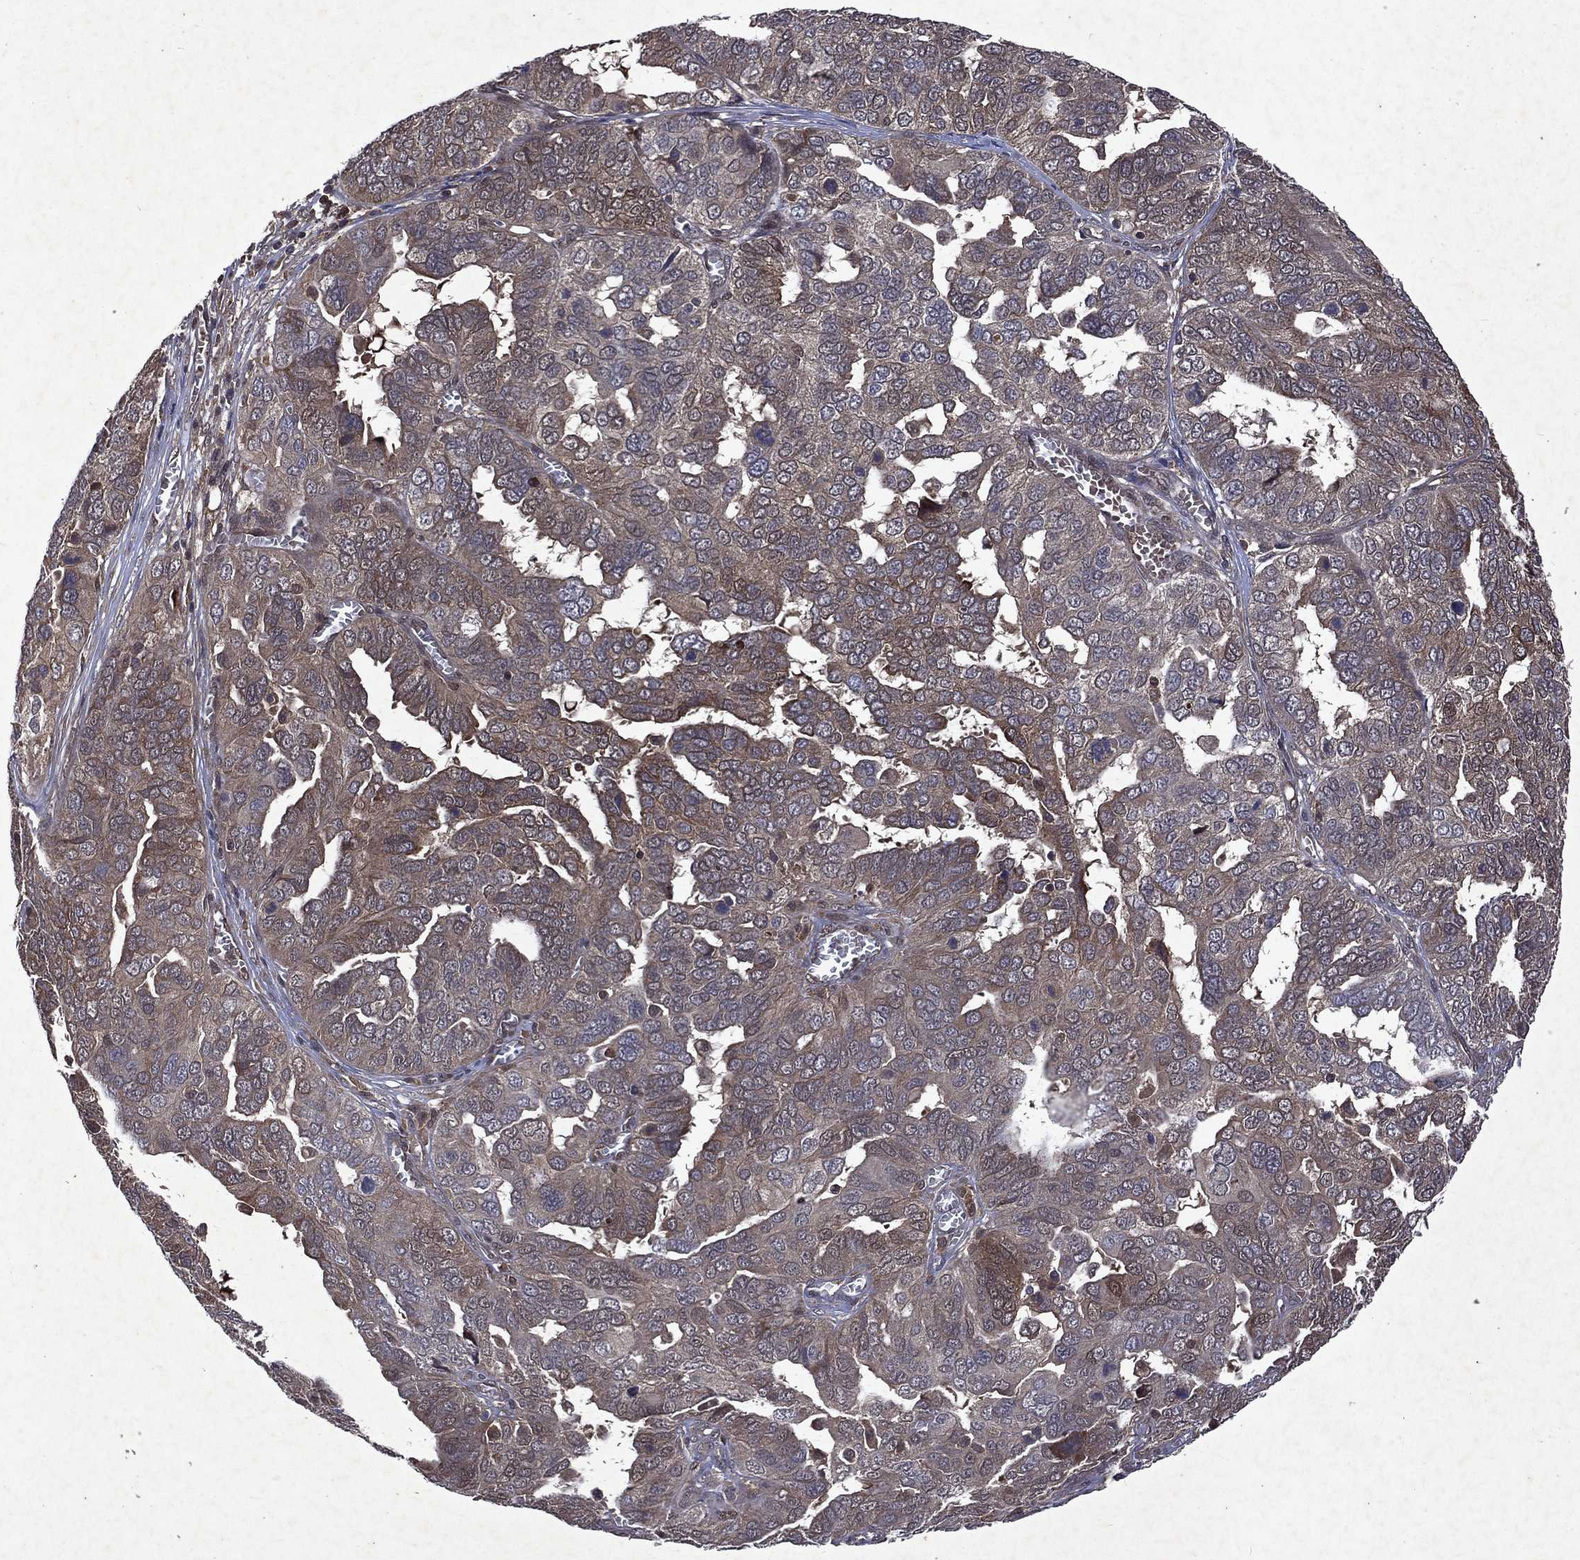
{"staining": {"intensity": "weak", "quantity": "25%-75%", "location": "cytoplasmic/membranous"}, "tissue": "ovarian cancer", "cell_type": "Tumor cells", "image_type": "cancer", "snomed": [{"axis": "morphology", "description": "Carcinoma, endometroid"}, {"axis": "topography", "description": "Soft tissue"}, {"axis": "topography", "description": "Ovary"}], "caption": "Ovarian cancer (endometroid carcinoma) stained for a protein (brown) exhibits weak cytoplasmic/membranous positive staining in about 25%-75% of tumor cells.", "gene": "MTAP", "patient": {"sex": "female", "age": 52}}